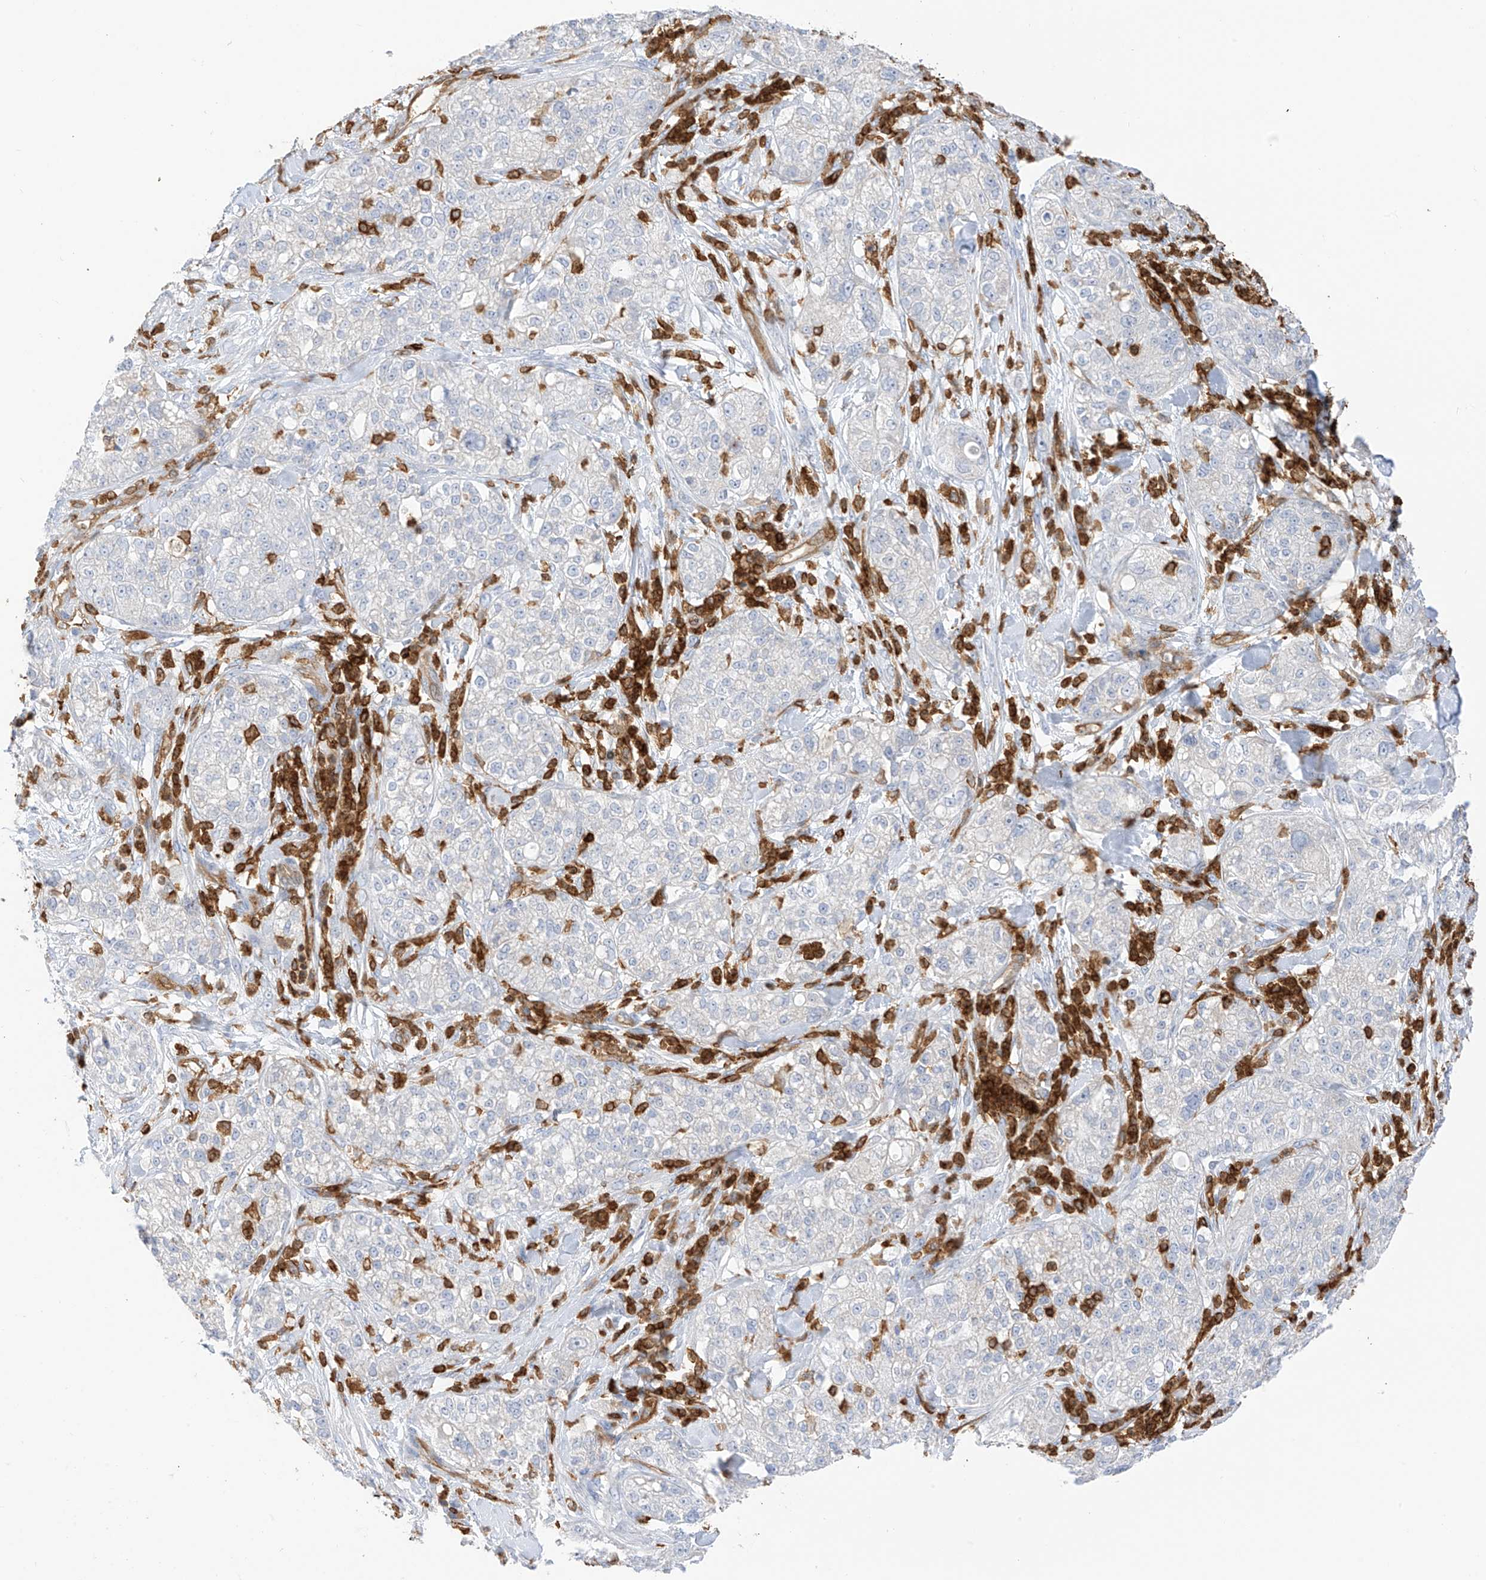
{"staining": {"intensity": "negative", "quantity": "none", "location": "none"}, "tissue": "pancreatic cancer", "cell_type": "Tumor cells", "image_type": "cancer", "snomed": [{"axis": "morphology", "description": "Adenocarcinoma, NOS"}, {"axis": "topography", "description": "Pancreas"}], "caption": "Immunohistochemistry (IHC) histopathology image of human pancreatic cancer (adenocarcinoma) stained for a protein (brown), which displays no positivity in tumor cells.", "gene": "ARHGAP25", "patient": {"sex": "female", "age": 78}}